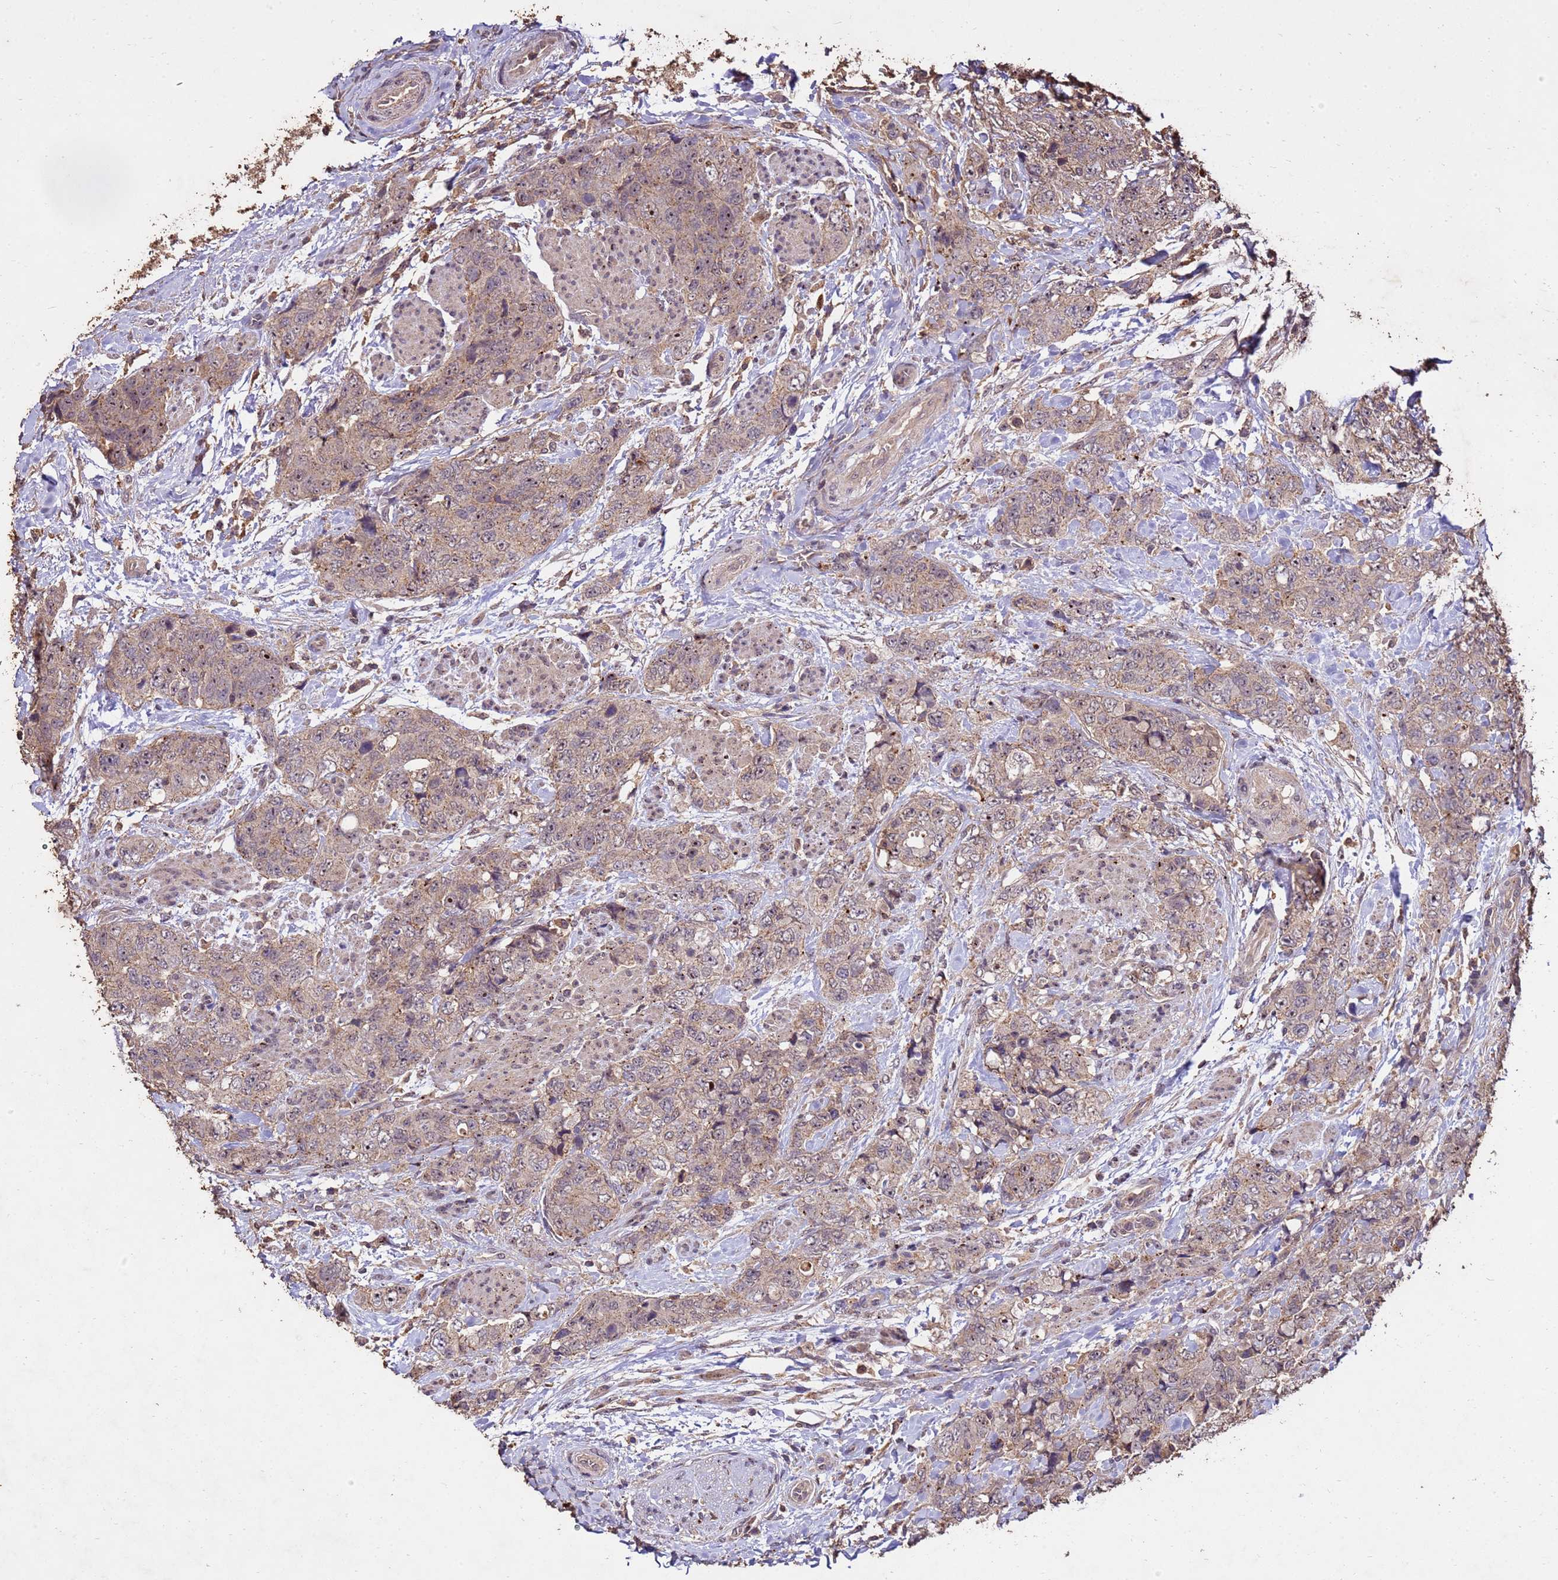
{"staining": {"intensity": "moderate", "quantity": ">75%", "location": "cytoplasmic/membranous"}, "tissue": "urothelial cancer", "cell_type": "Tumor cells", "image_type": "cancer", "snomed": [{"axis": "morphology", "description": "Urothelial carcinoma, High grade"}, {"axis": "topography", "description": "Urinary bladder"}], "caption": "A histopathology image of human urothelial cancer stained for a protein demonstrates moderate cytoplasmic/membranous brown staining in tumor cells.", "gene": "TOR4A", "patient": {"sex": "female", "age": 78}}